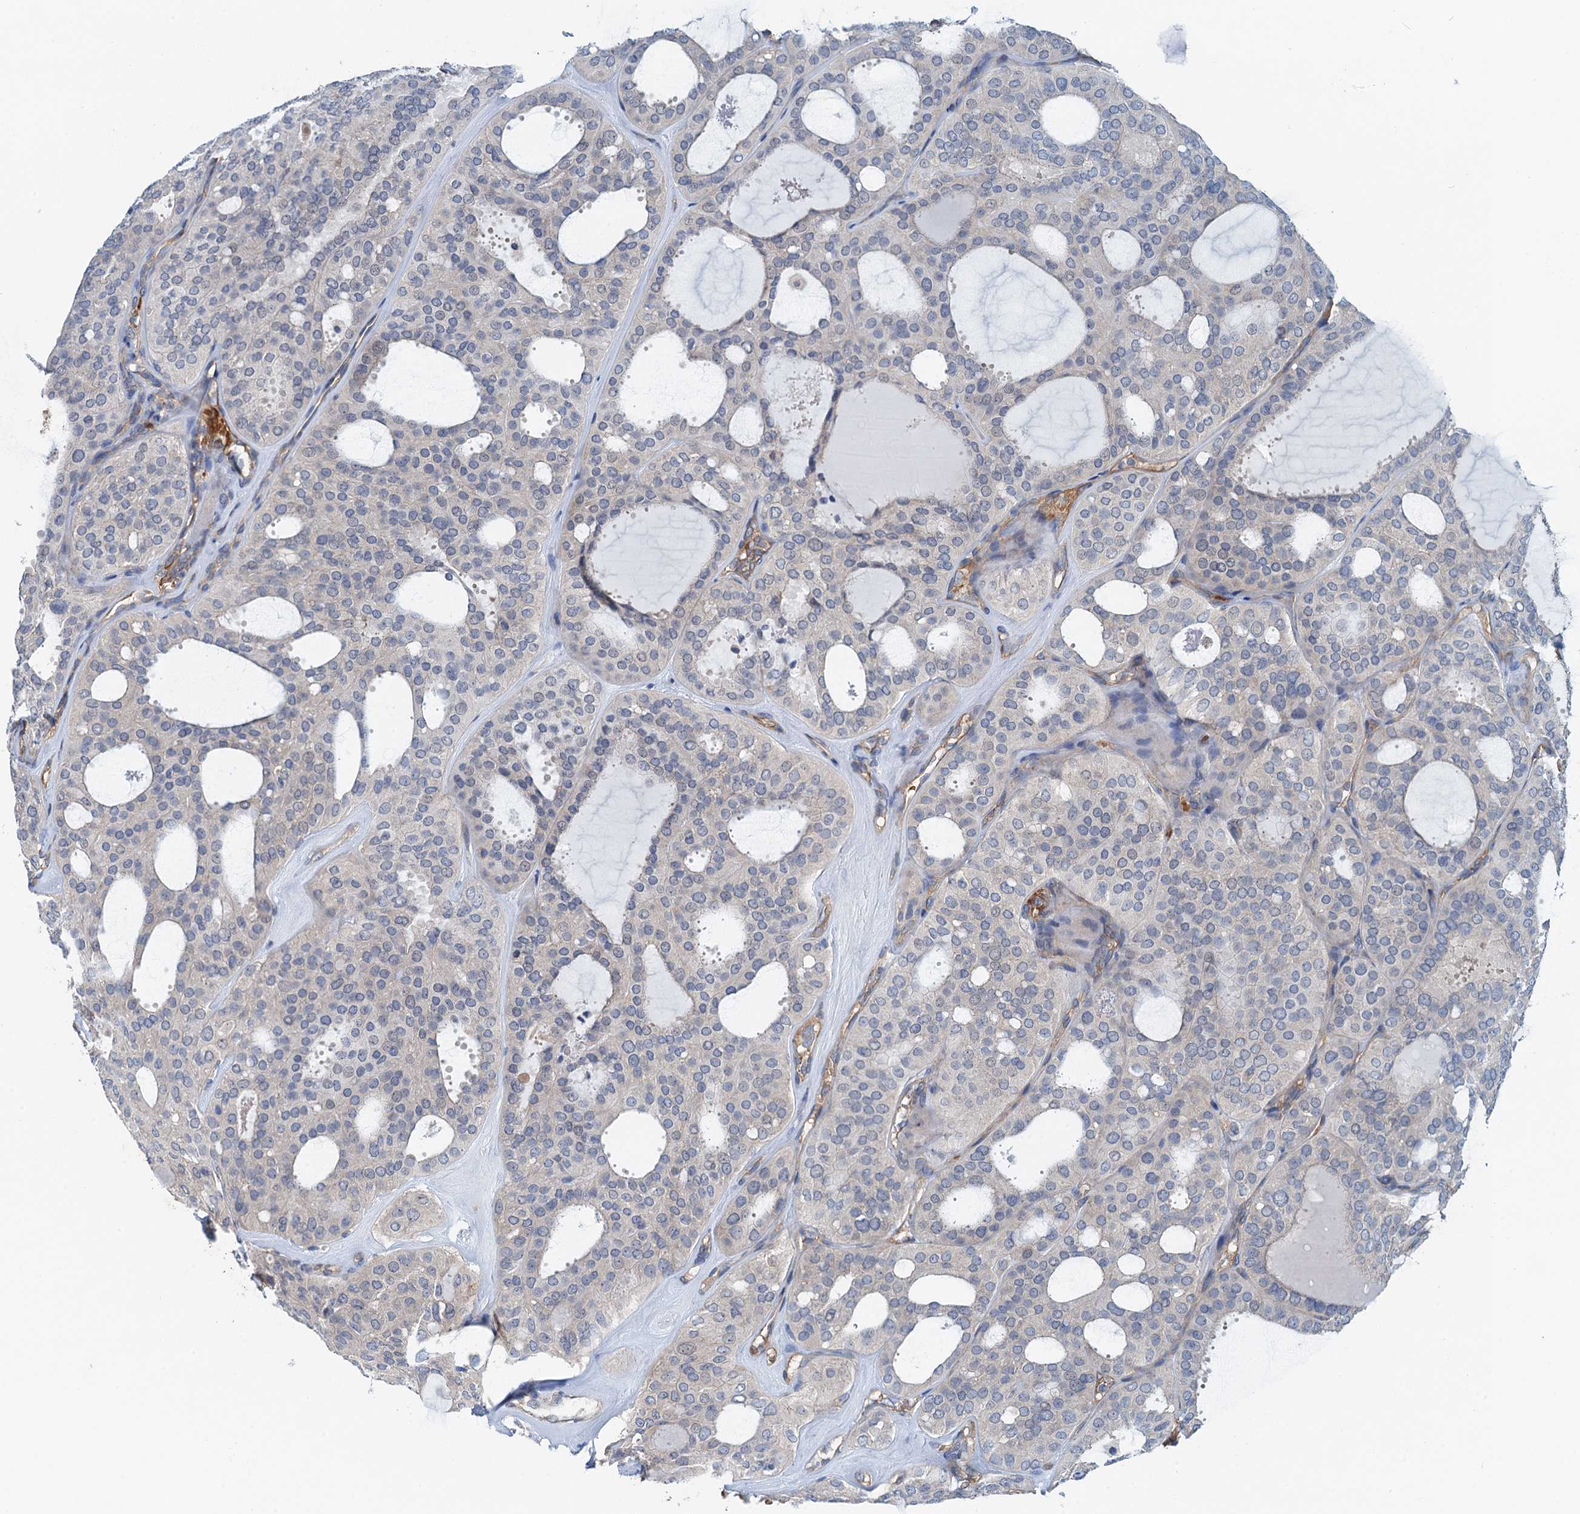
{"staining": {"intensity": "negative", "quantity": "none", "location": "none"}, "tissue": "thyroid cancer", "cell_type": "Tumor cells", "image_type": "cancer", "snomed": [{"axis": "morphology", "description": "Follicular adenoma carcinoma, NOS"}, {"axis": "topography", "description": "Thyroid gland"}], "caption": "The micrograph displays no significant staining in tumor cells of follicular adenoma carcinoma (thyroid). (Stains: DAB immunohistochemistry with hematoxylin counter stain, Microscopy: brightfield microscopy at high magnification).", "gene": "ROGDI", "patient": {"sex": "male", "age": 75}}